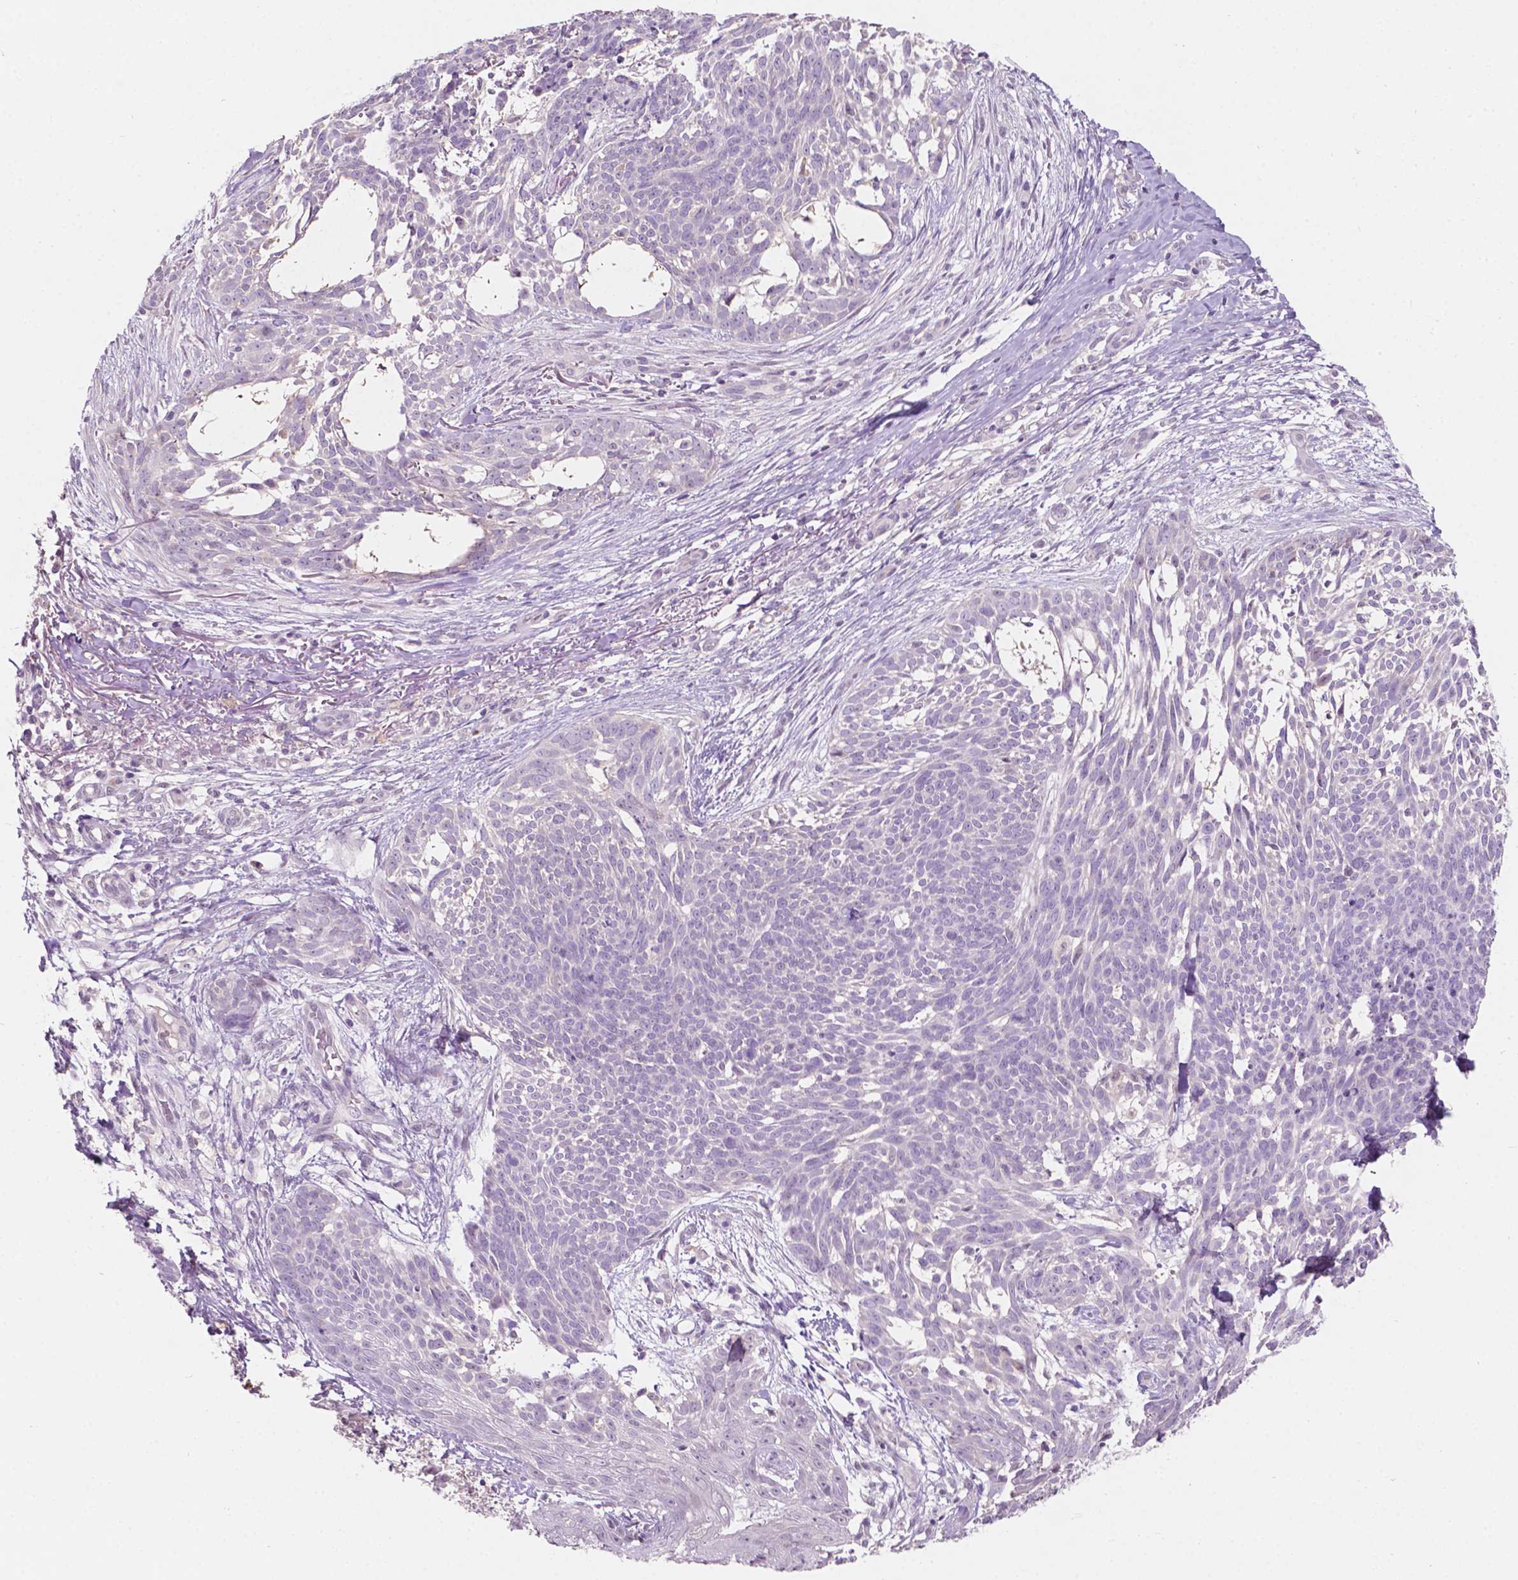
{"staining": {"intensity": "negative", "quantity": "none", "location": "none"}, "tissue": "skin cancer", "cell_type": "Tumor cells", "image_type": "cancer", "snomed": [{"axis": "morphology", "description": "Basal cell carcinoma"}, {"axis": "topography", "description": "Skin"}], "caption": "Protein analysis of skin basal cell carcinoma demonstrates no significant expression in tumor cells.", "gene": "TM6SF2", "patient": {"sex": "male", "age": 88}}